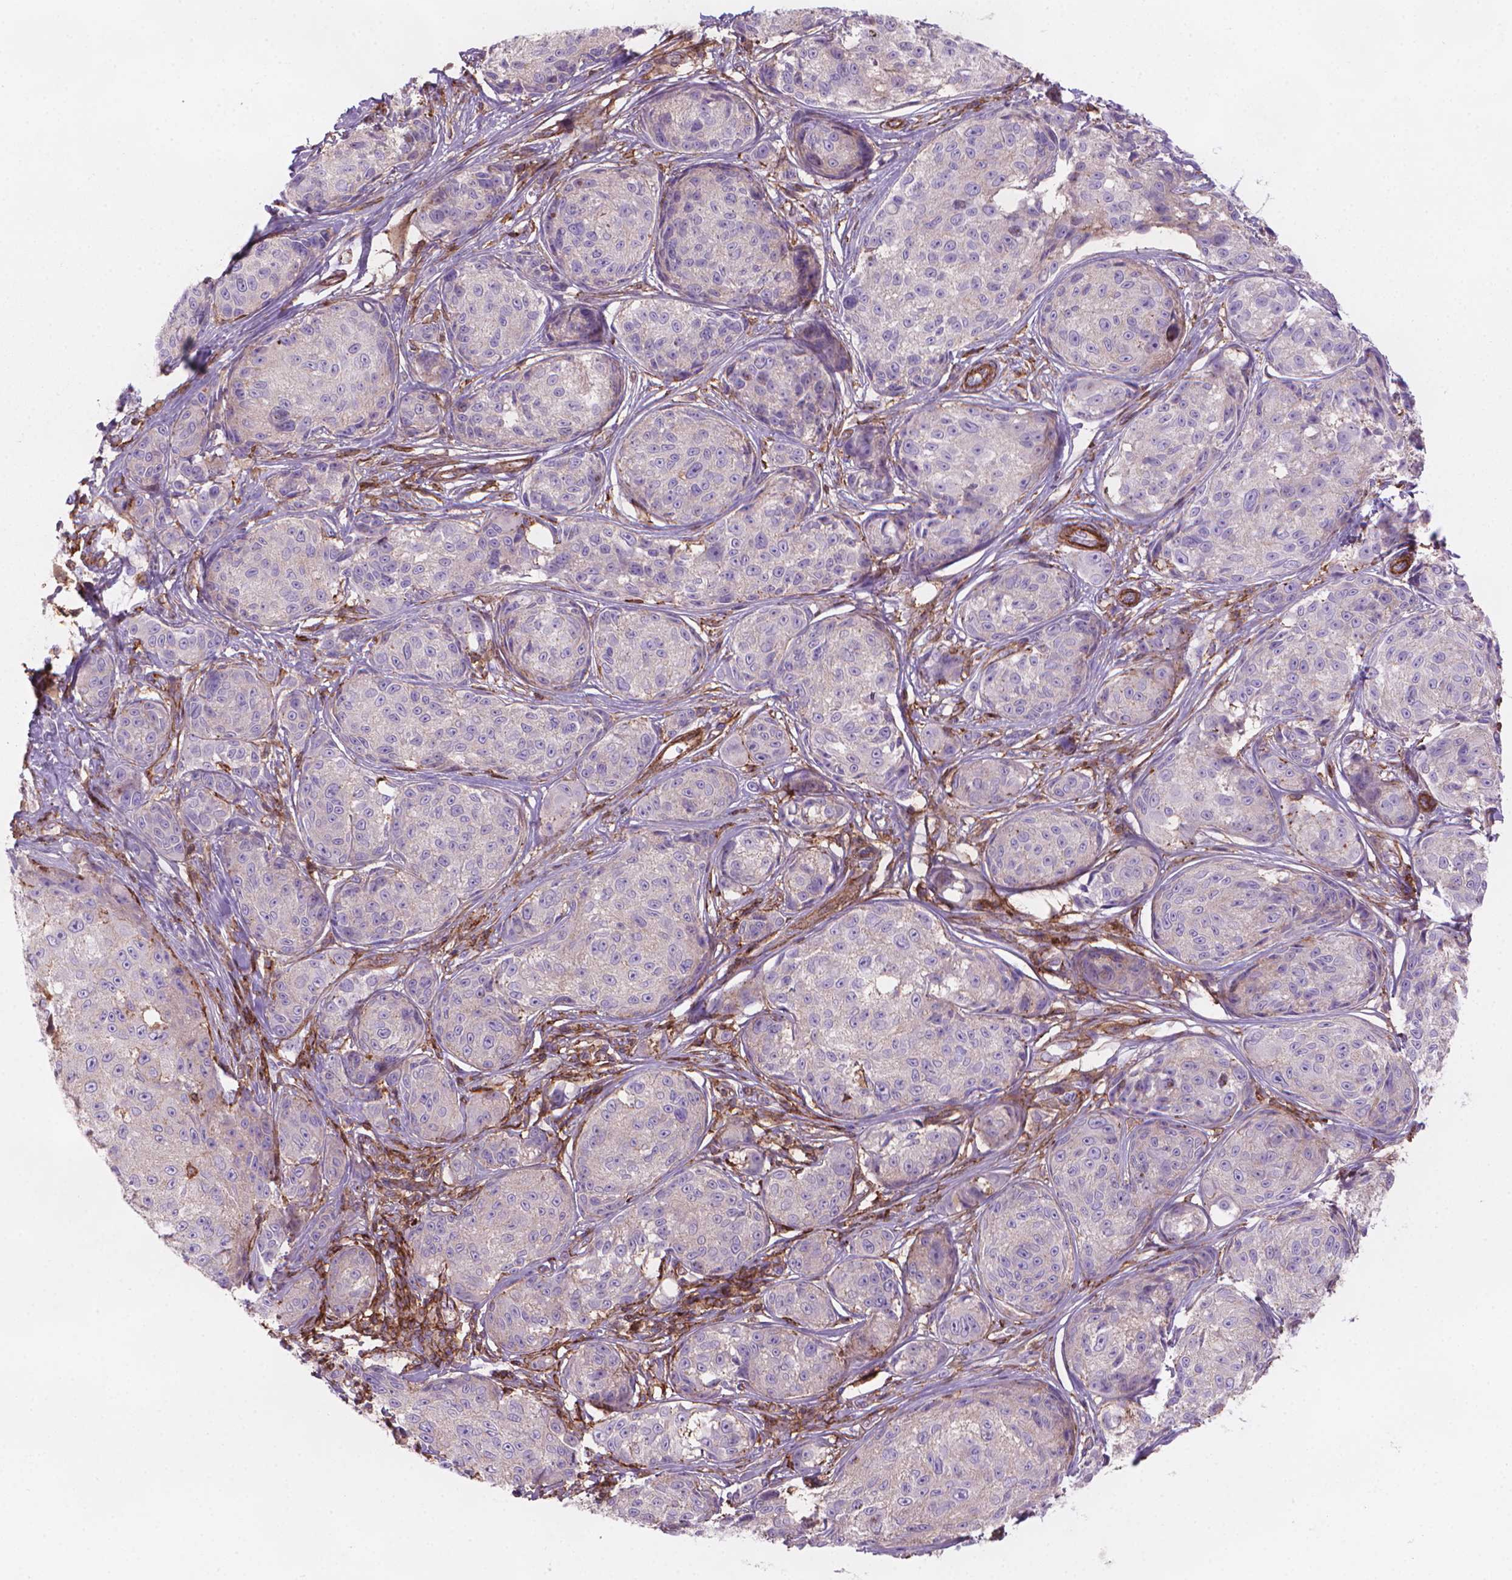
{"staining": {"intensity": "negative", "quantity": "none", "location": "none"}, "tissue": "melanoma", "cell_type": "Tumor cells", "image_type": "cancer", "snomed": [{"axis": "morphology", "description": "Malignant melanoma, NOS"}, {"axis": "topography", "description": "Skin"}], "caption": "IHC micrograph of malignant melanoma stained for a protein (brown), which demonstrates no positivity in tumor cells.", "gene": "PATJ", "patient": {"sex": "male", "age": 61}}